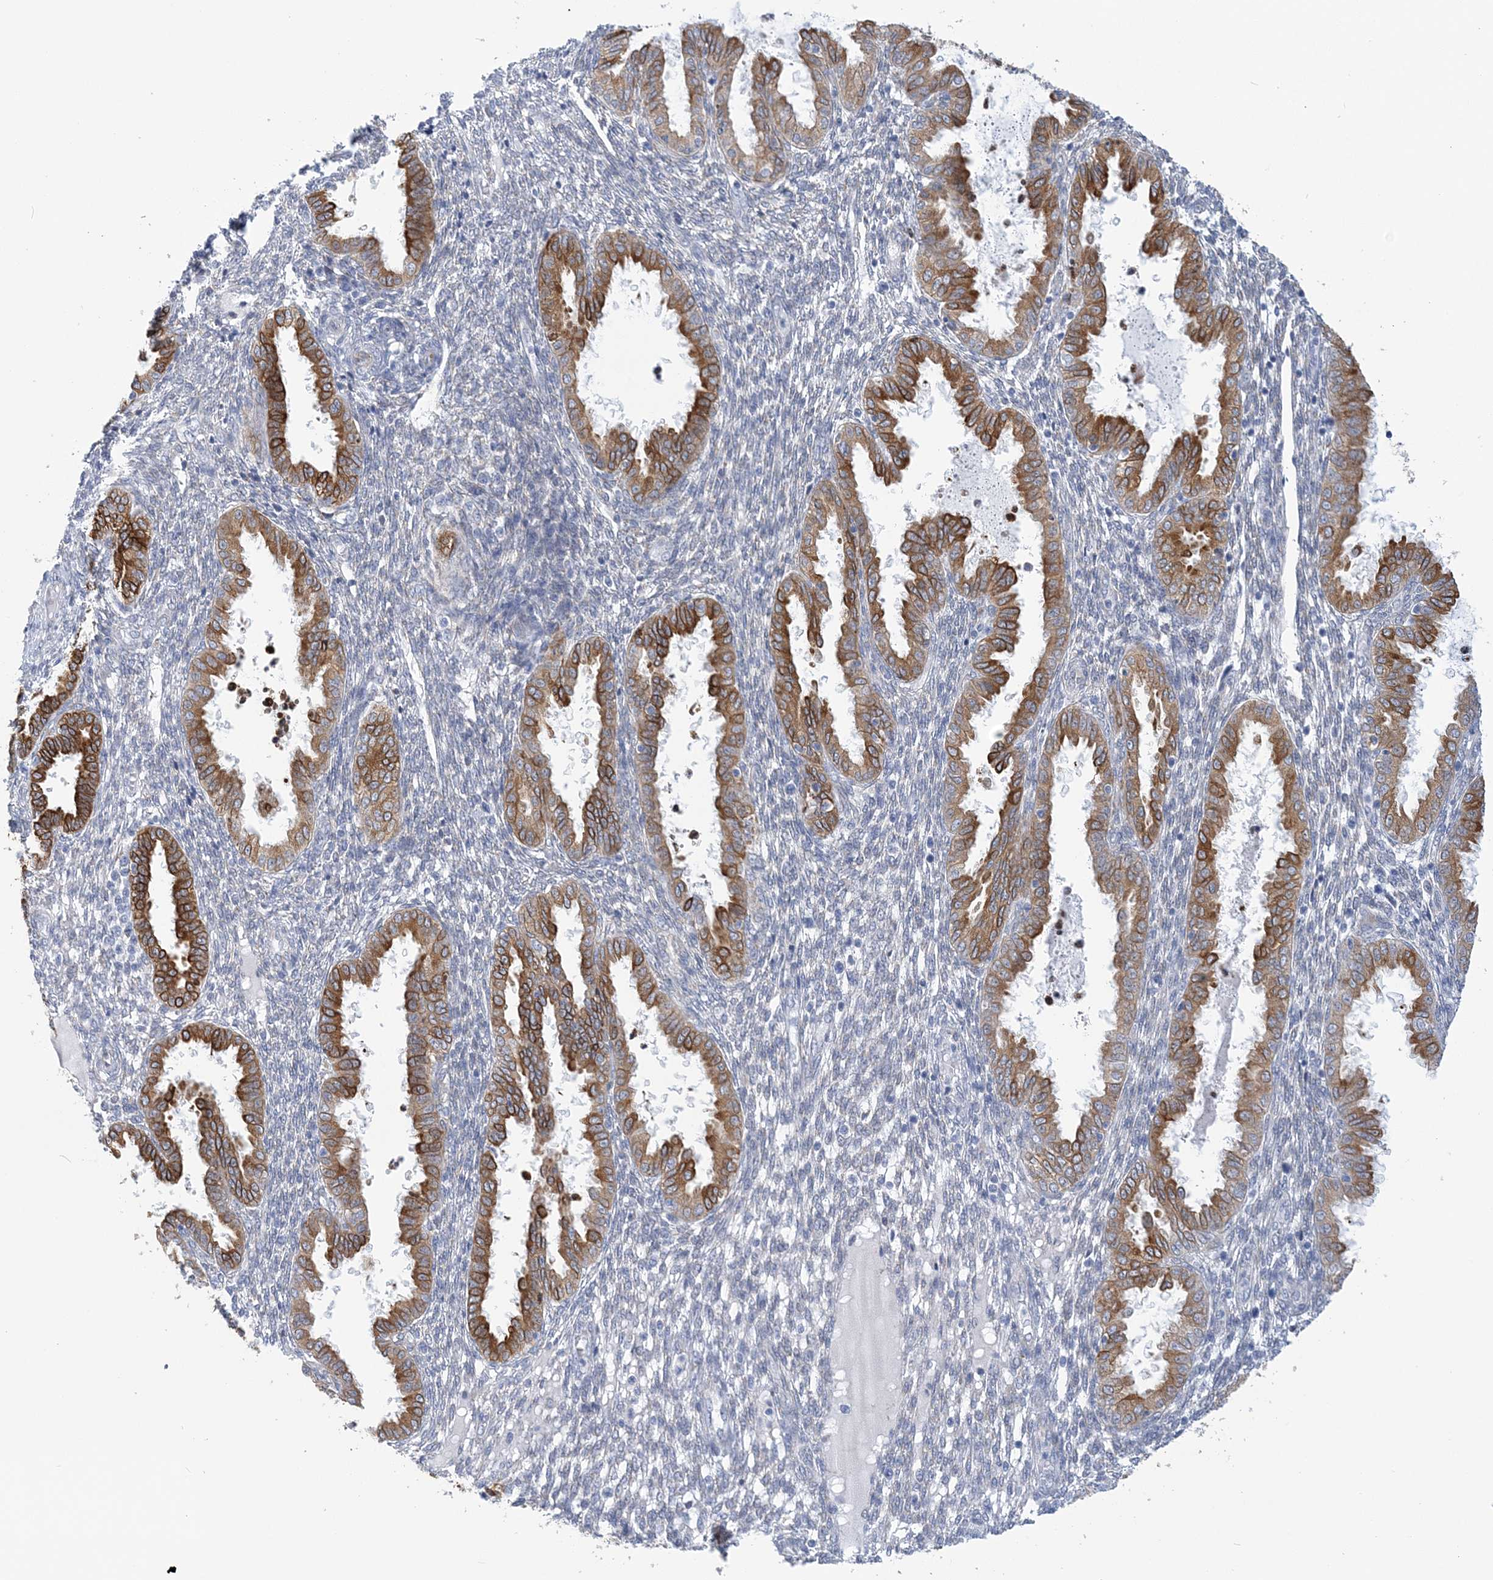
{"staining": {"intensity": "negative", "quantity": "none", "location": "none"}, "tissue": "endometrium", "cell_type": "Cells in endometrial stroma", "image_type": "normal", "snomed": [{"axis": "morphology", "description": "Normal tissue, NOS"}, {"axis": "topography", "description": "Endometrium"}], "caption": "Immunohistochemistry (IHC) photomicrograph of unremarkable endometrium: endometrium stained with DAB (3,3'-diaminobenzidine) displays no significant protein staining in cells in endometrial stroma.", "gene": "PLEKHG4B", "patient": {"sex": "female", "age": 33}}